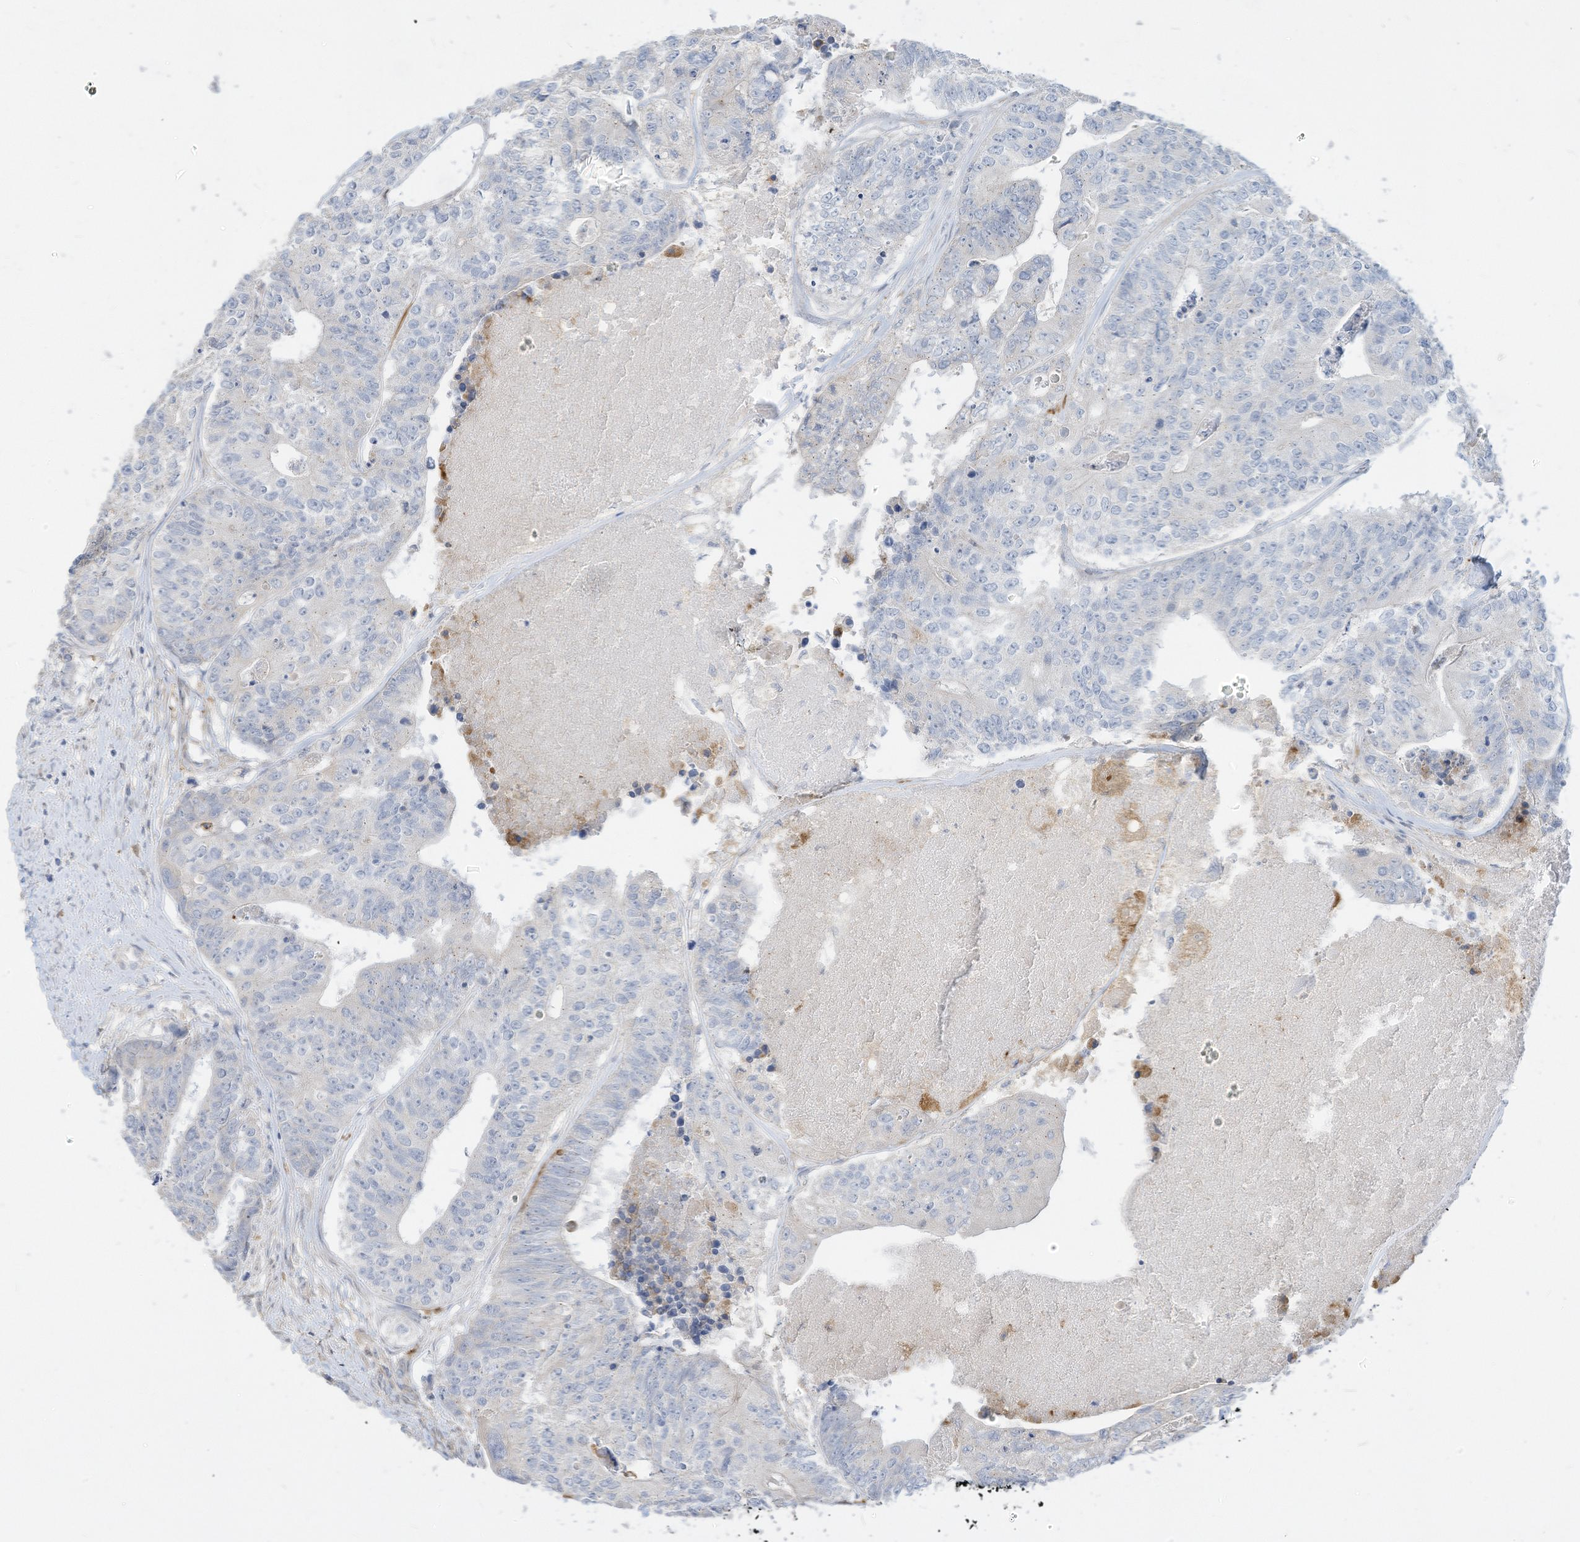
{"staining": {"intensity": "negative", "quantity": "none", "location": "none"}, "tissue": "colorectal cancer", "cell_type": "Tumor cells", "image_type": "cancer", "snomed": [{"axis": "morphology", "description": "Adenocarcinoma, NOS"}, {"axis": "topography", "description": "Colon"}], "caption": "Colorectal adenocarcinoma stained for a protein using IHC demonstrates no expression tumor cells.", "gene": "ATP13A1", "patient": {"sex": "female", "age": 67}}